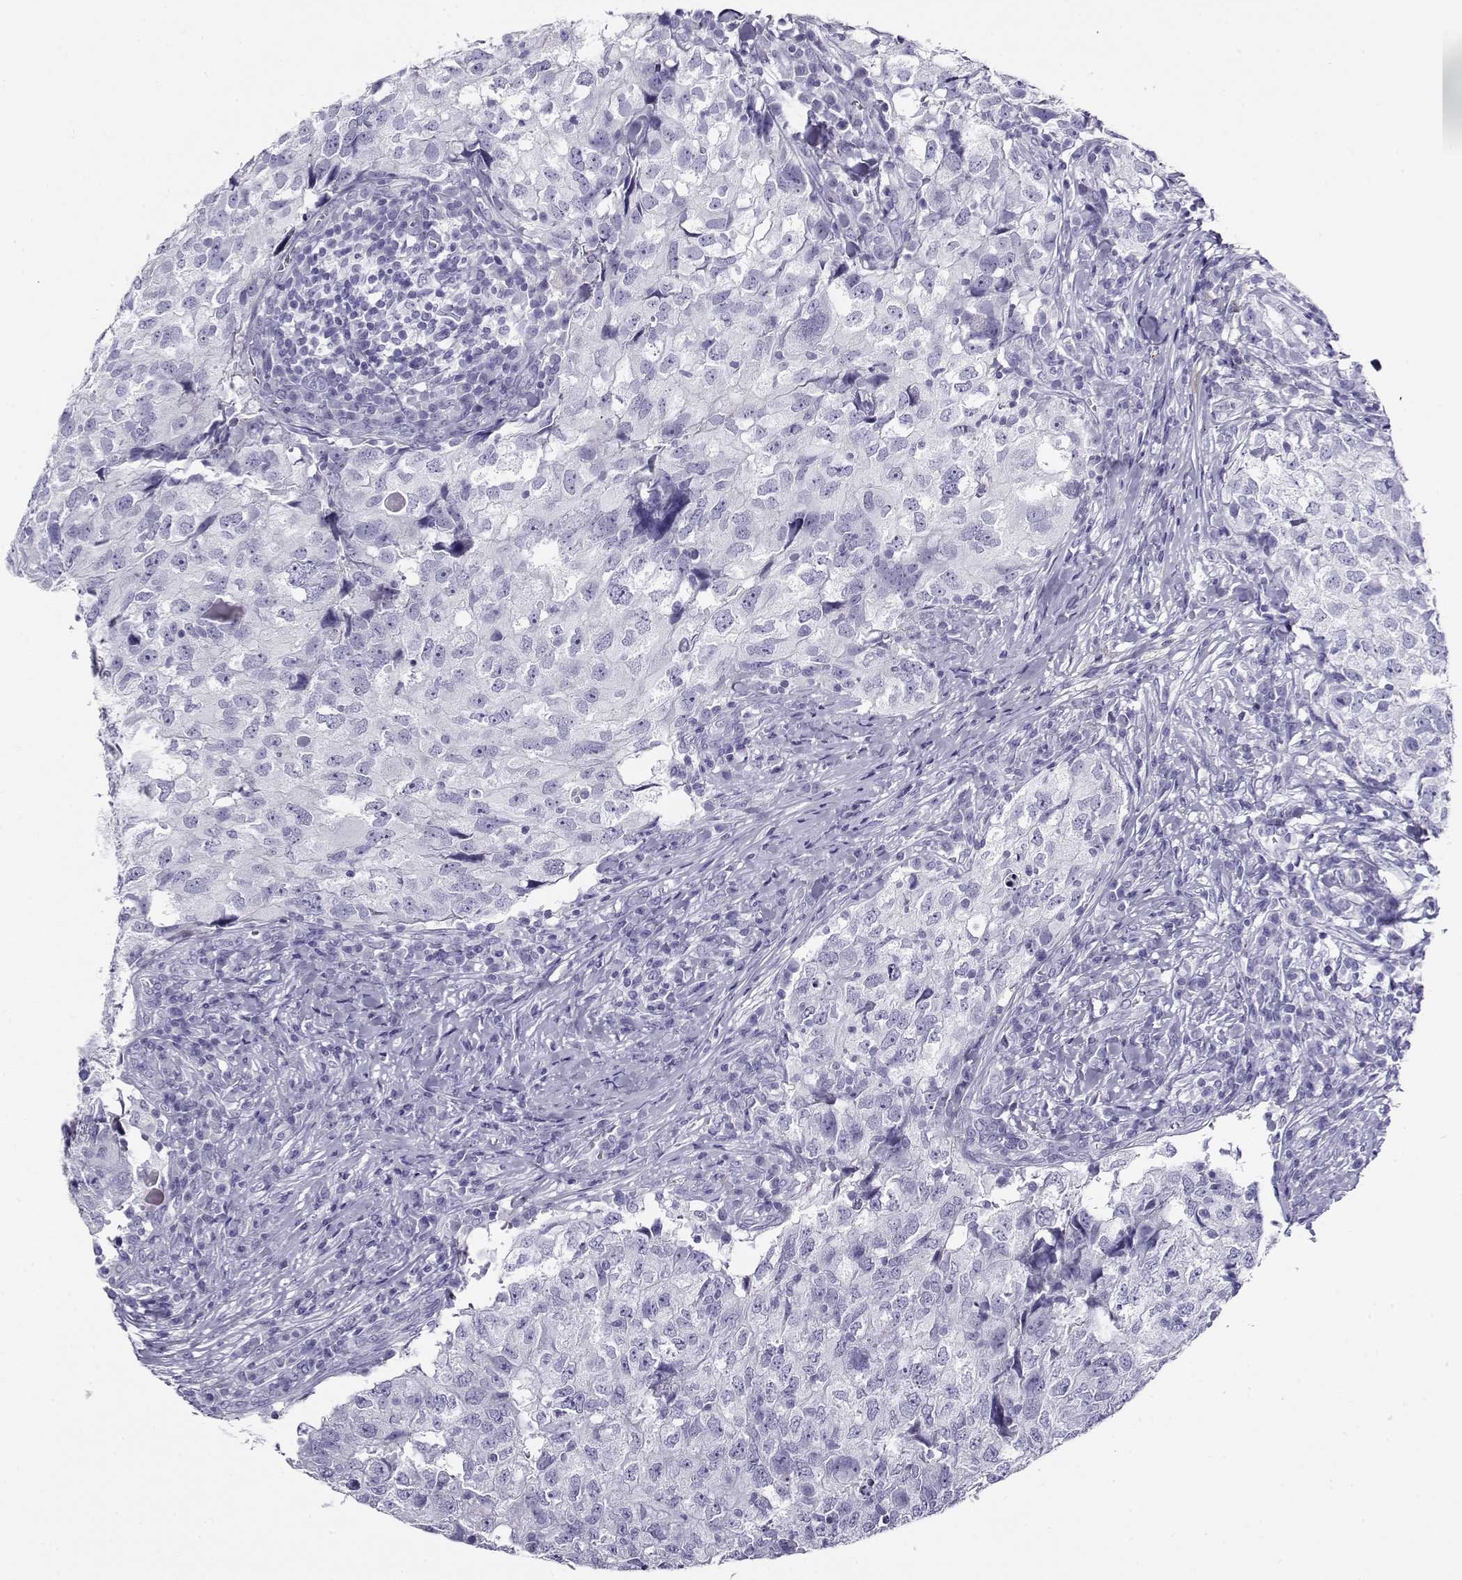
{"staining": {"intensity": "negative", "quantity": "none", "location": "none"}, "tissue": "breast cancer", "cell_type": "Tumor cells", "image_type": "cancer", "snomed": [{"axis": "morphology", "description": "Duct carcinoma"}, {"axis": "topography", "description": "Breast"}], "caption": "There is no significant staining in tumor cells of breast invasive ductal carcinoma.", "gene": "RHOXF2", "patient": {"sex": "female", "age": 30}}